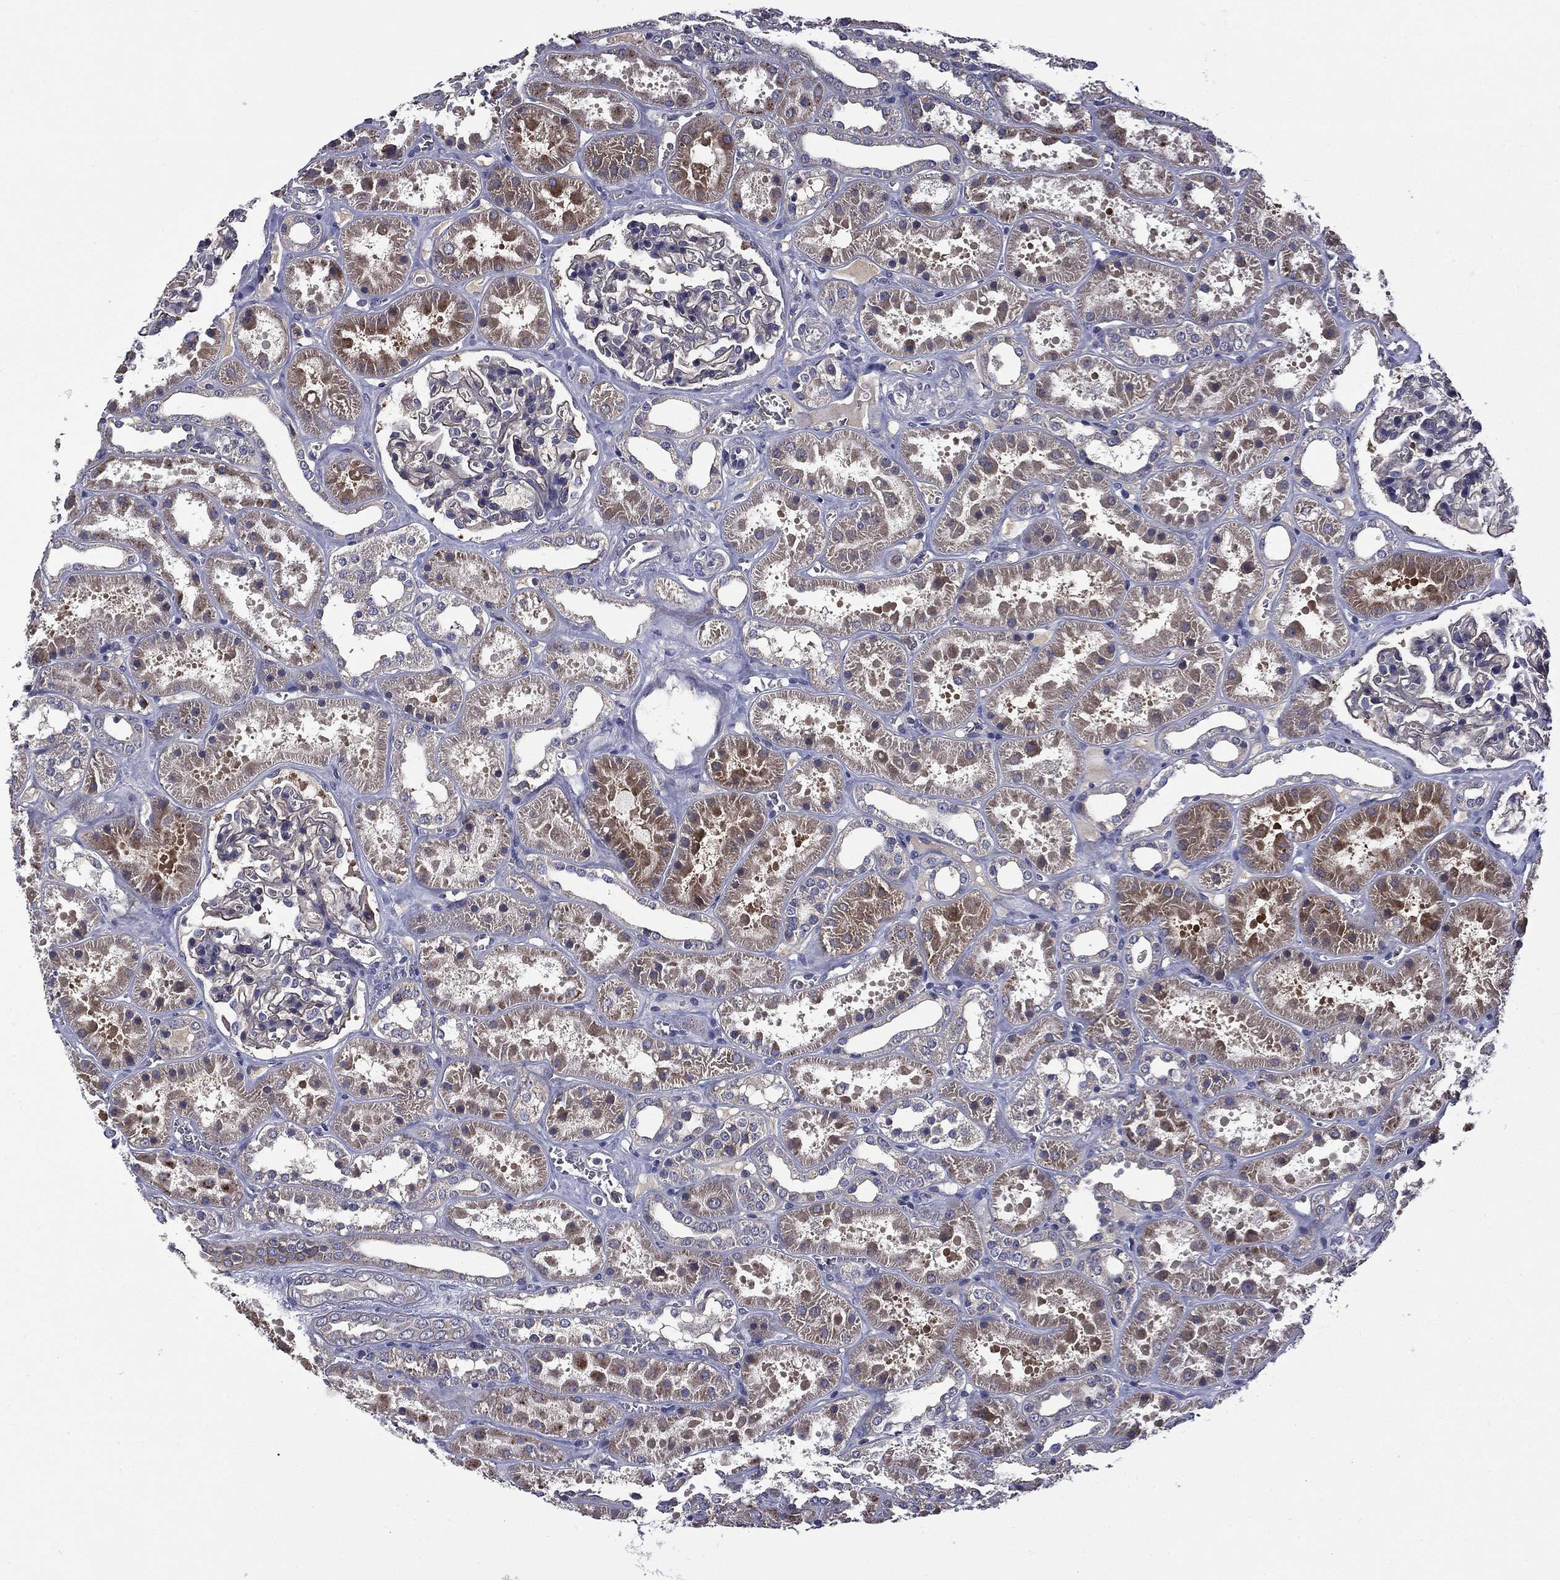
{"staining": {"intensity": "negative", "quantity": "none", "location": "none"}, "tissue": "kidney", "cell_type": "Cells in glomeruli", "image_type": "normal", "snomed": [{"axis": "morphology", "description": "Normal tissue, NOS"}, {"axis": "topography", "description": "Kidney"}], "caption": "DAB immunohistochemical staining of benign human kidney displays no significant positivity in cells in glomeruli. The staining is performed using DAB brown chromogen with nuclei counter-stained in using hematoxylin.", "gene": "CEACAM7", "patient": {"sex": "female", "age": 41}}